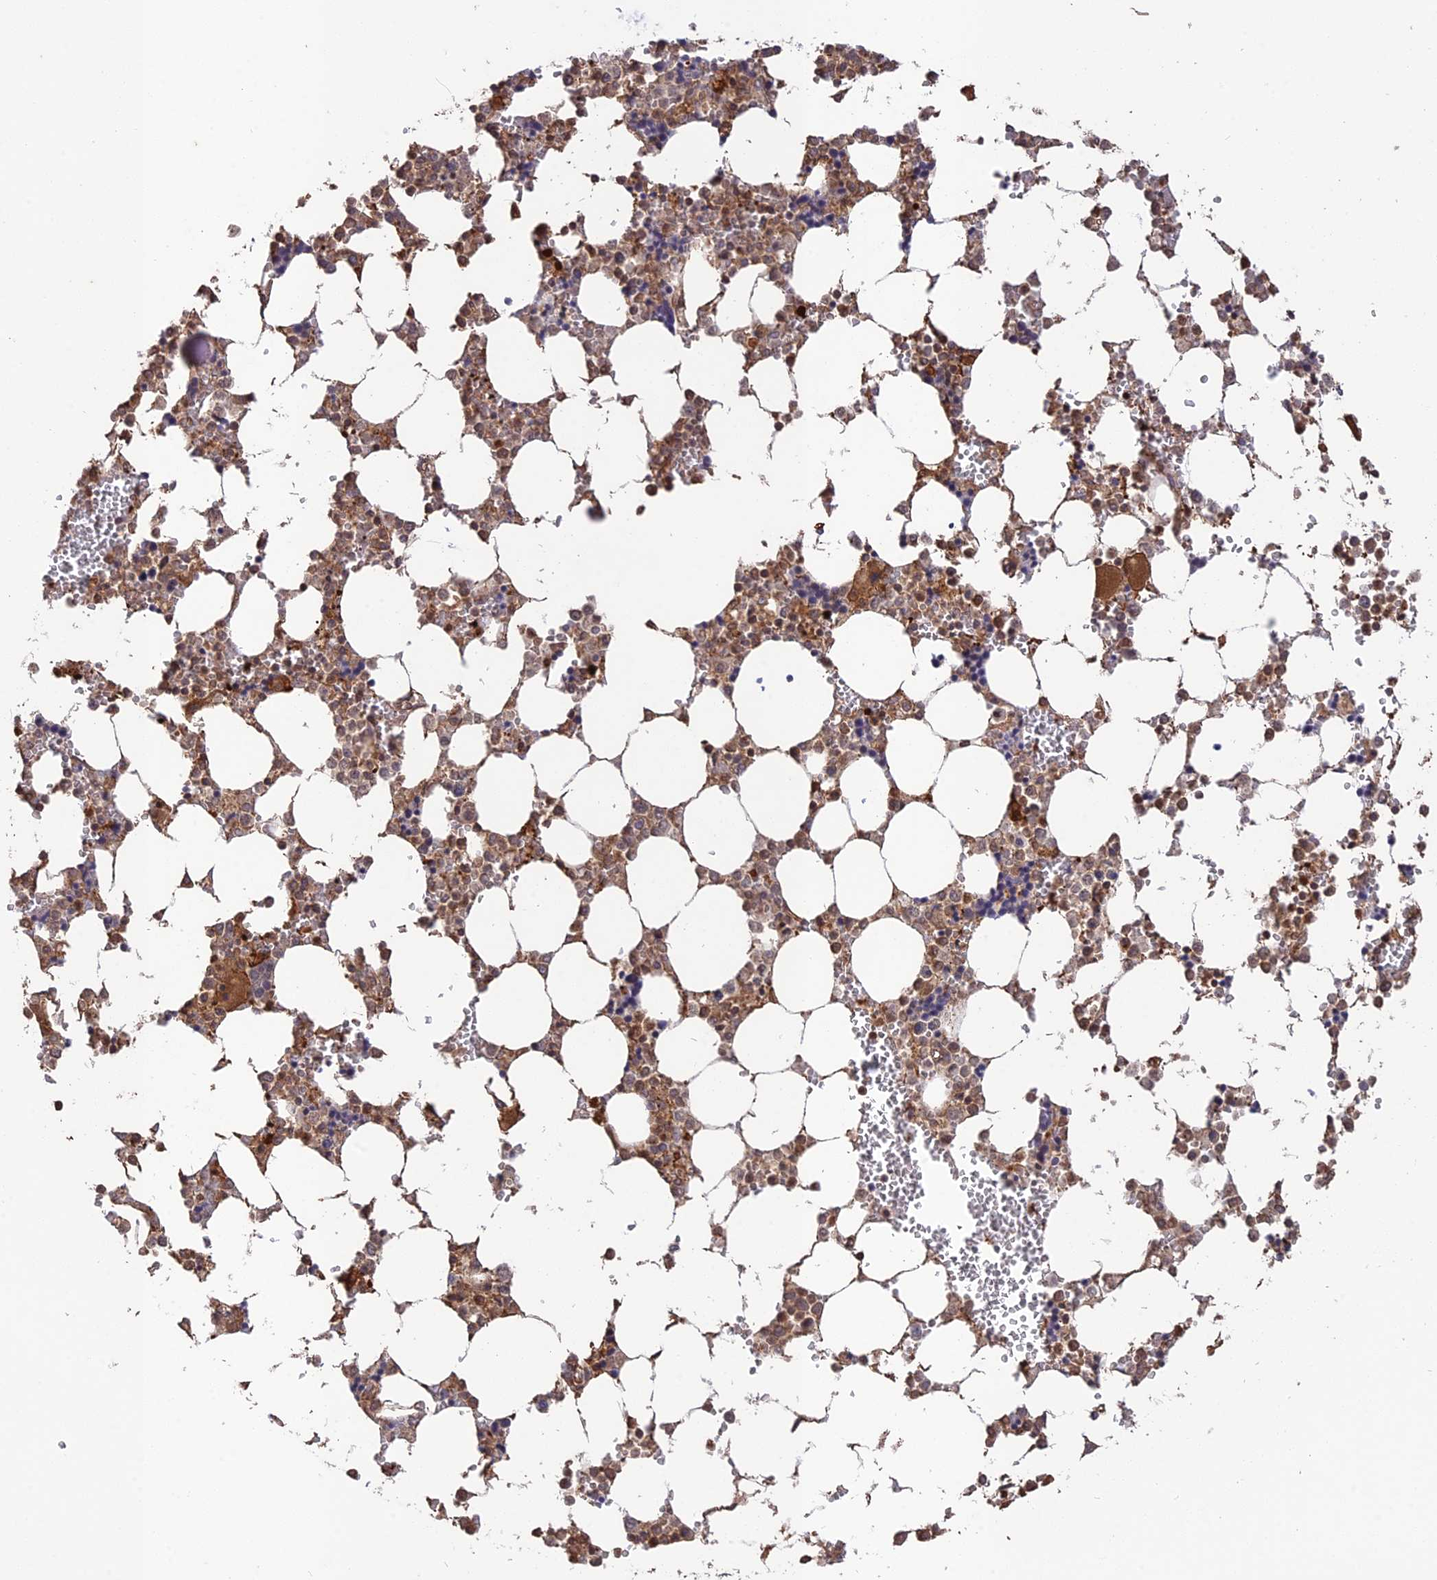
{"staining": {"intensity": "moderate", "quantity": "25%-75%", "location": "cytoplasmic/membranous,nuclear"}, "tissue": "bone marrow", "cell_type": "Hematopoietic cells", "image_type": "normal", "snomed": [{"axis": "morphology", "description": "Normal tissue, NOS"}, {"axis": "topography", "description": "Bone marrow"}], "caption": "The photomicrograph shows a brown stain indicating the presence of a protein in the cytoplasmic/membranous,nuclear of hematopoietic cells in bone marrow.", "gene": "CCDC174", "patient": {"sex": "male", "age": 64}}